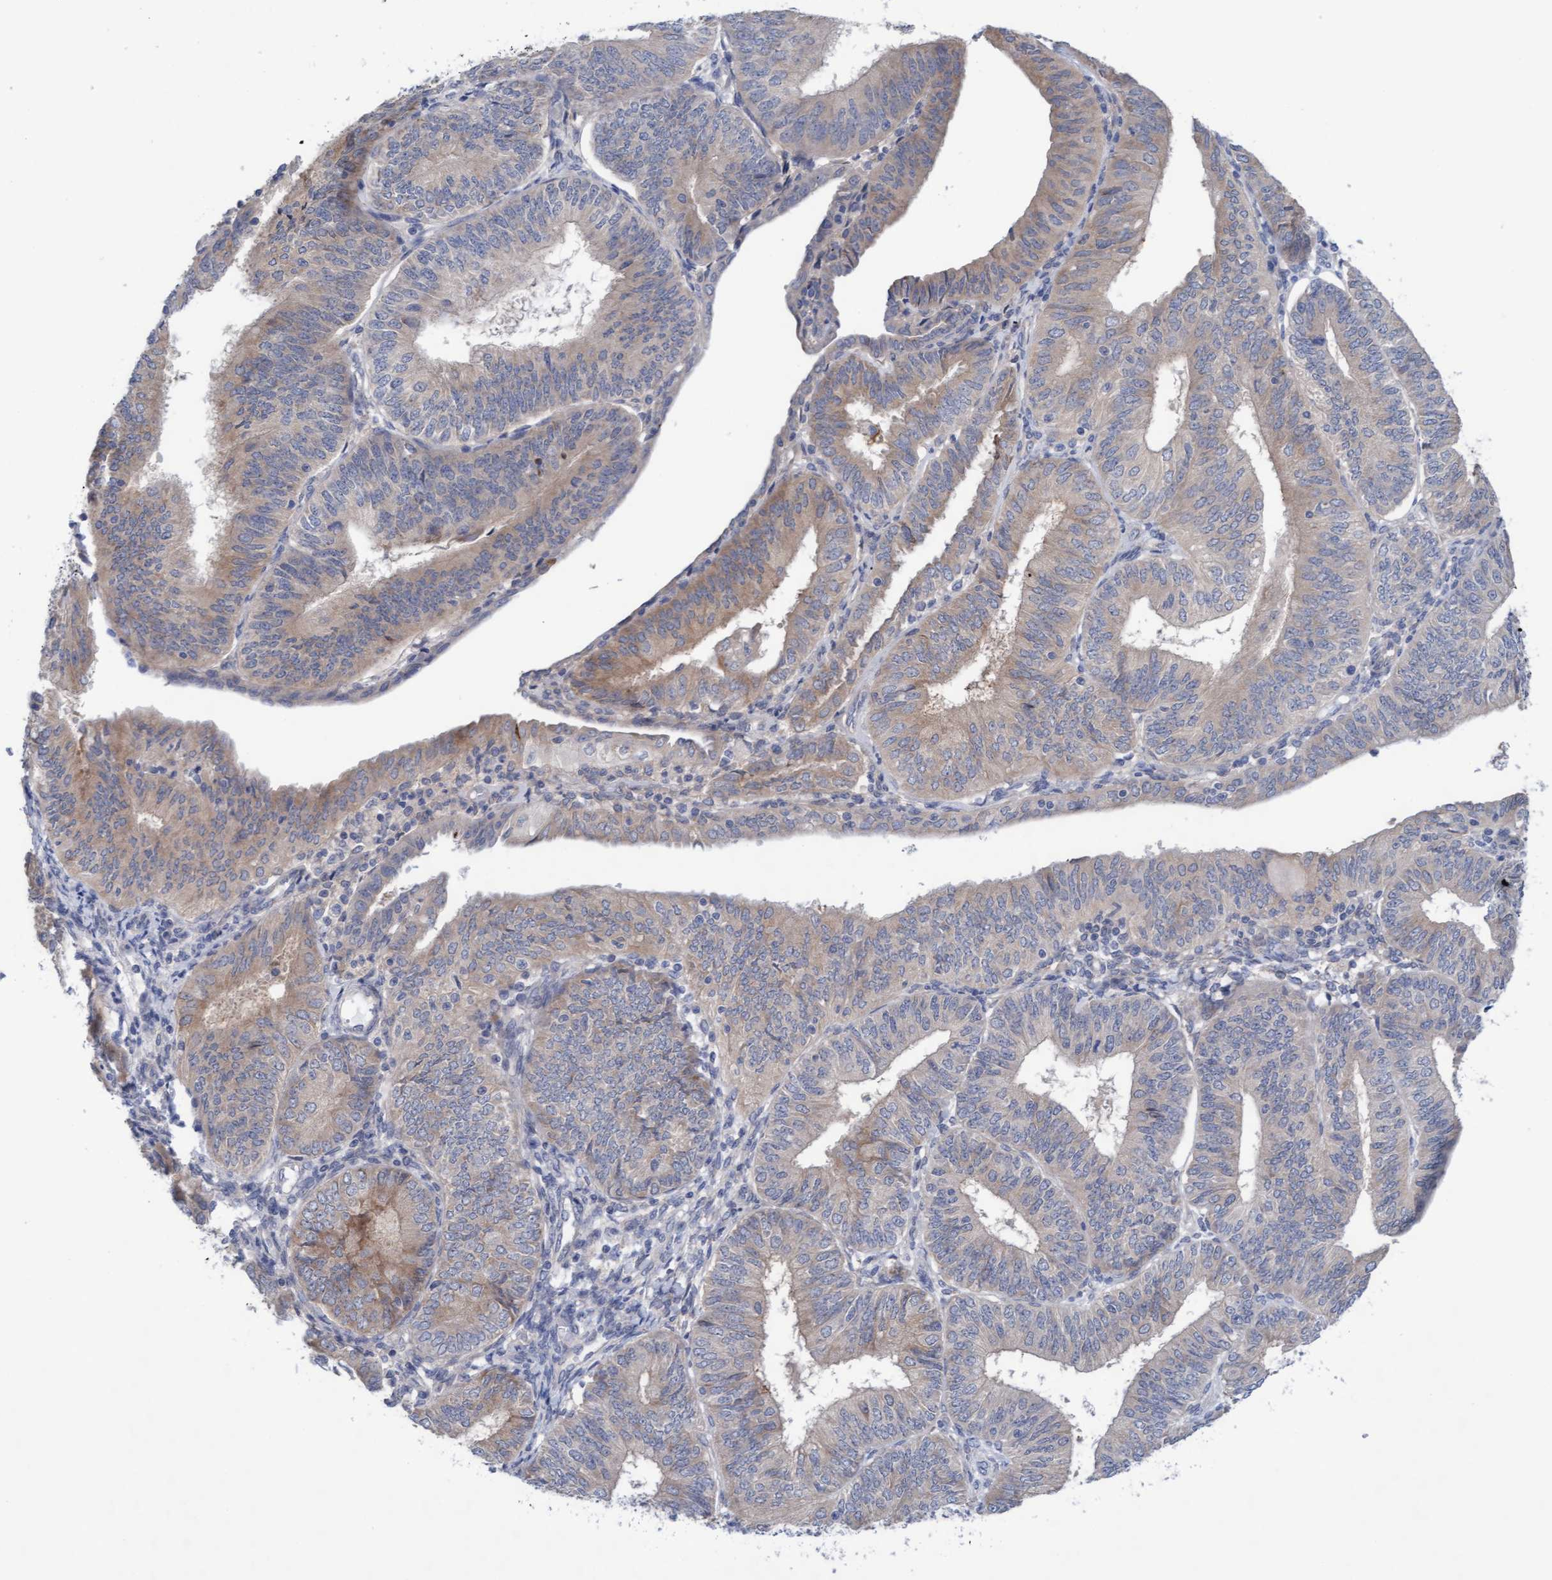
{"staining": {"intensity": "weak", "quantity": "25%-75%", "location": "cytoplasmic/membranous"}, "tissue": "endometrial cancer", "cell_type": "Tumor cells", "image_type": "cancer", "snomed": [{"axis": "morphology", "description": "Adenocarcinoma, NOS"}, {"axis": "topography", "description": "Endometrium"}], "caption": "Weak cytoplasmic/membranous positivity is identified in about 25%-75% of tumor cells in endometrial adenocarcinoma. (DAB (3,3'-diaminobenzidine) IHC with brightfield microscopy, high magnification).", "gene": "PLCD1", "patient": {"sex": "female", "age": 58}}